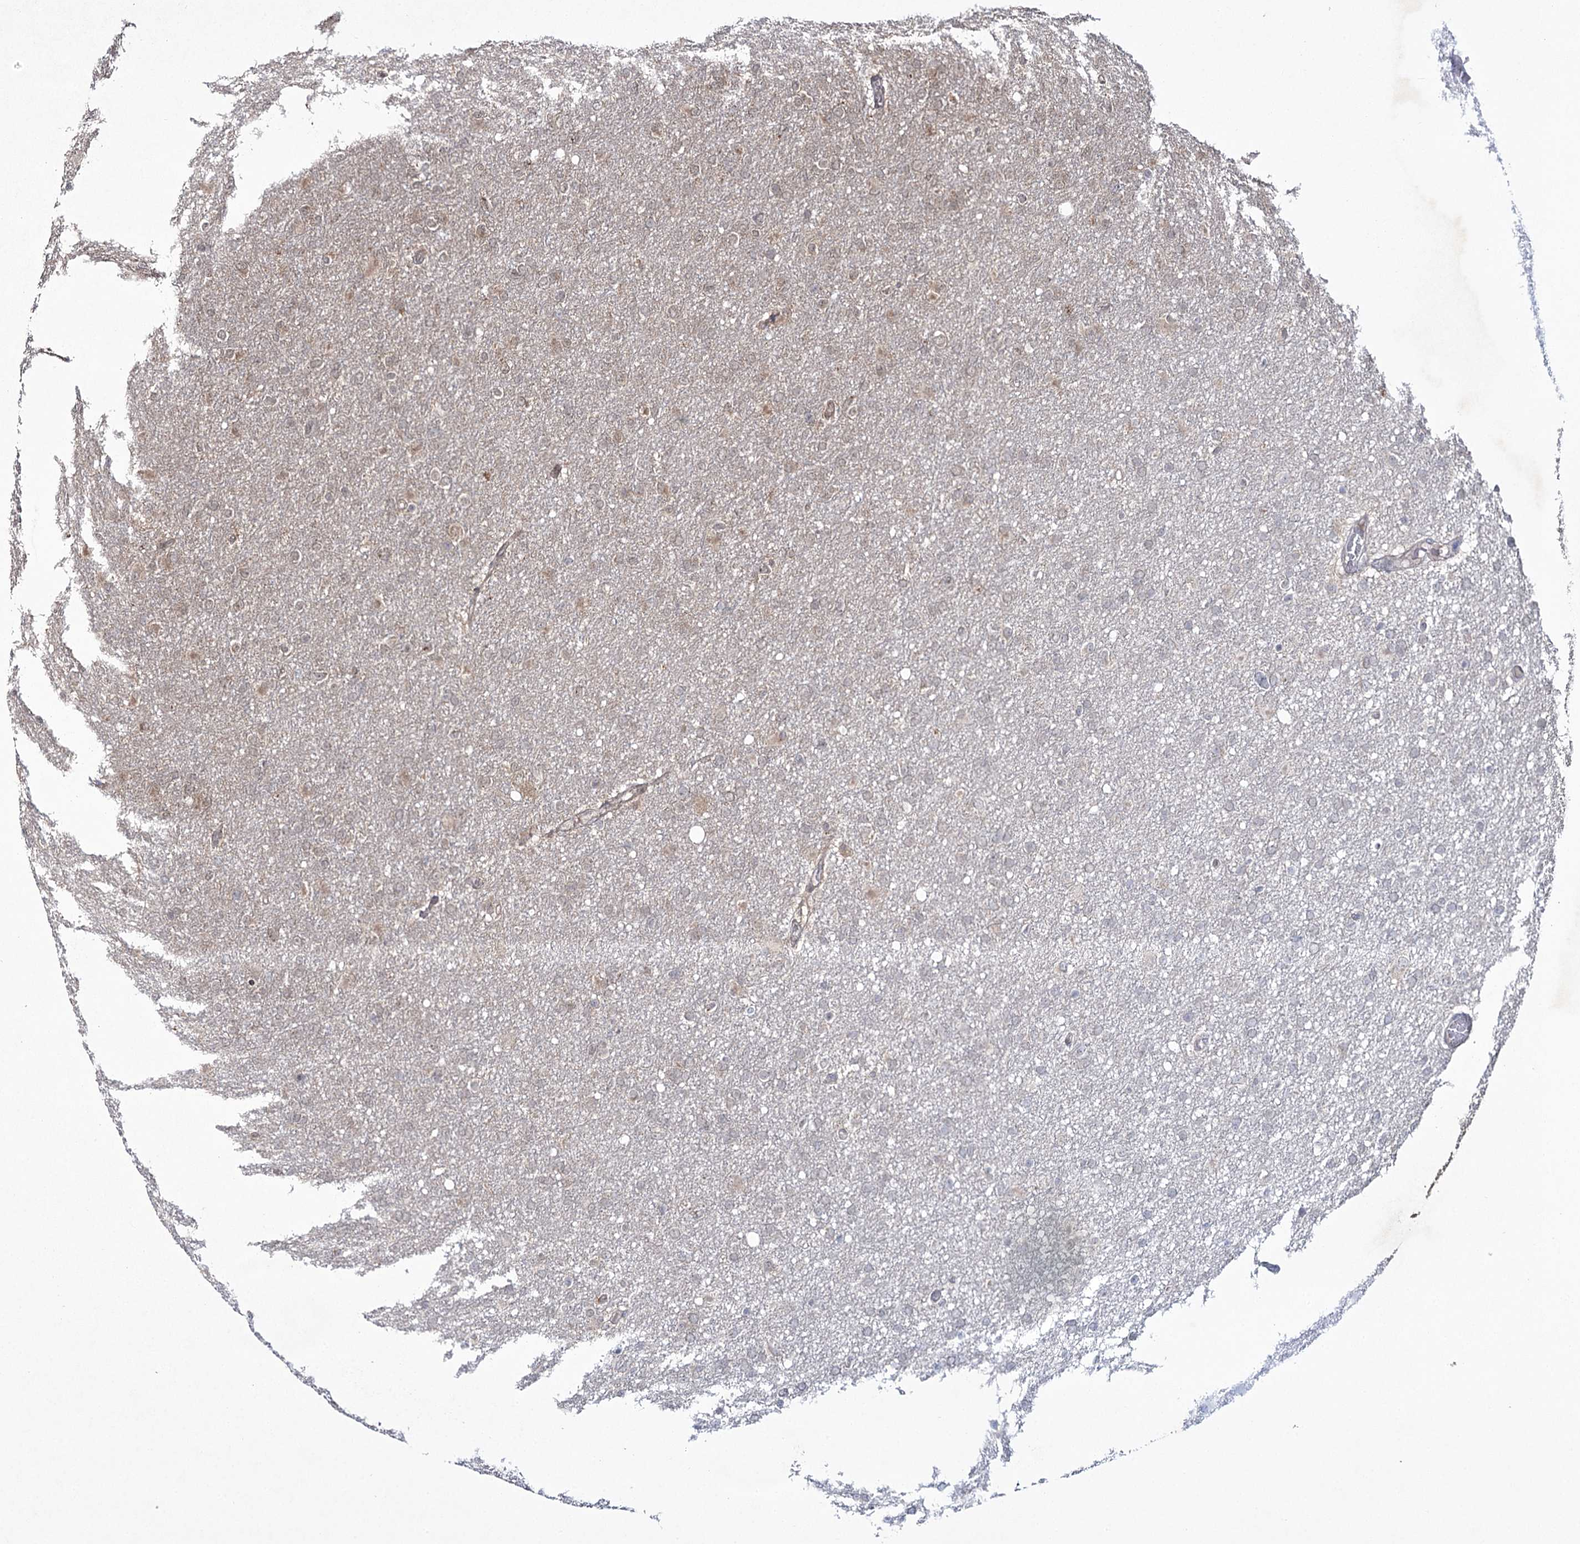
{"staining": {"intensity": "weak", "quantity": "25%-75%", "location": "nuclear"}, "tissue": "glioma", "cell_type": "Tumor cells", "image_type": "cancer", "snomed": [{"axis": "morphology", "description": "Glioma, malignant, High grade"}, {"axis": "topography", "description": "Cerebral cortex"}], "caption": "Immunohistochemical staining of human glioma exhibits low levels of weak nuclear staining in about 25%-75% of tumor cells.", "gene": "TRNT1", "patient": {"sex": "female", "age": 36}}